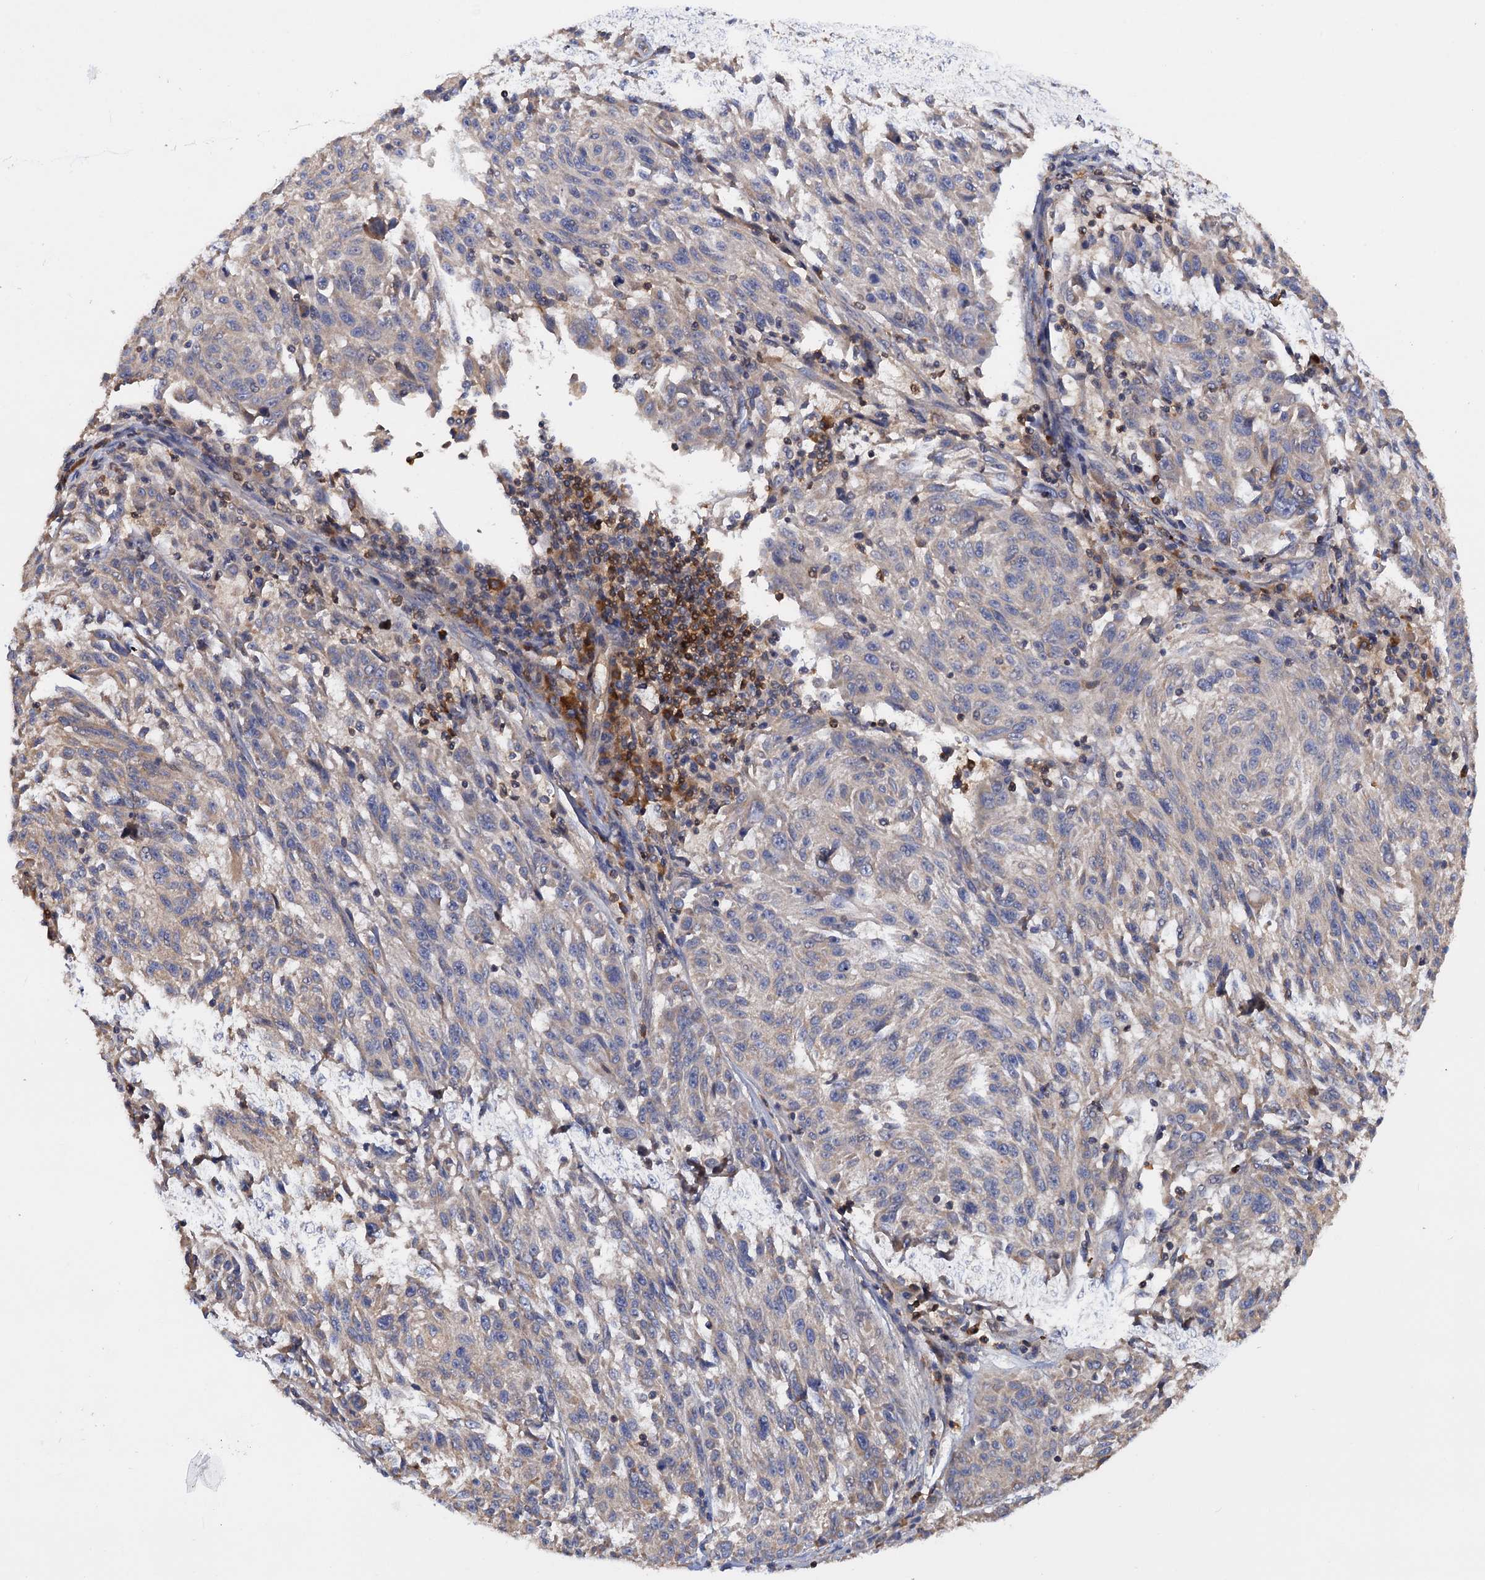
{"staining": {"intensity": "negative", "quantity": "none", "location": "none"}, "tissue": "melanoma", "cell_type": "Tumor cells", "image_type": "cancer", "snomed": [{"axis": "morphology", "description": "Malignant melanoma, NOS"}, {"axis": "topography", "description": "Skin"}], "caption": "Malignant melanoma was stained to show a protein in brown. There is no significant staining in tumor cells.", "gene": "DGKA", "patient": {"sex": "male", "age": 53}}